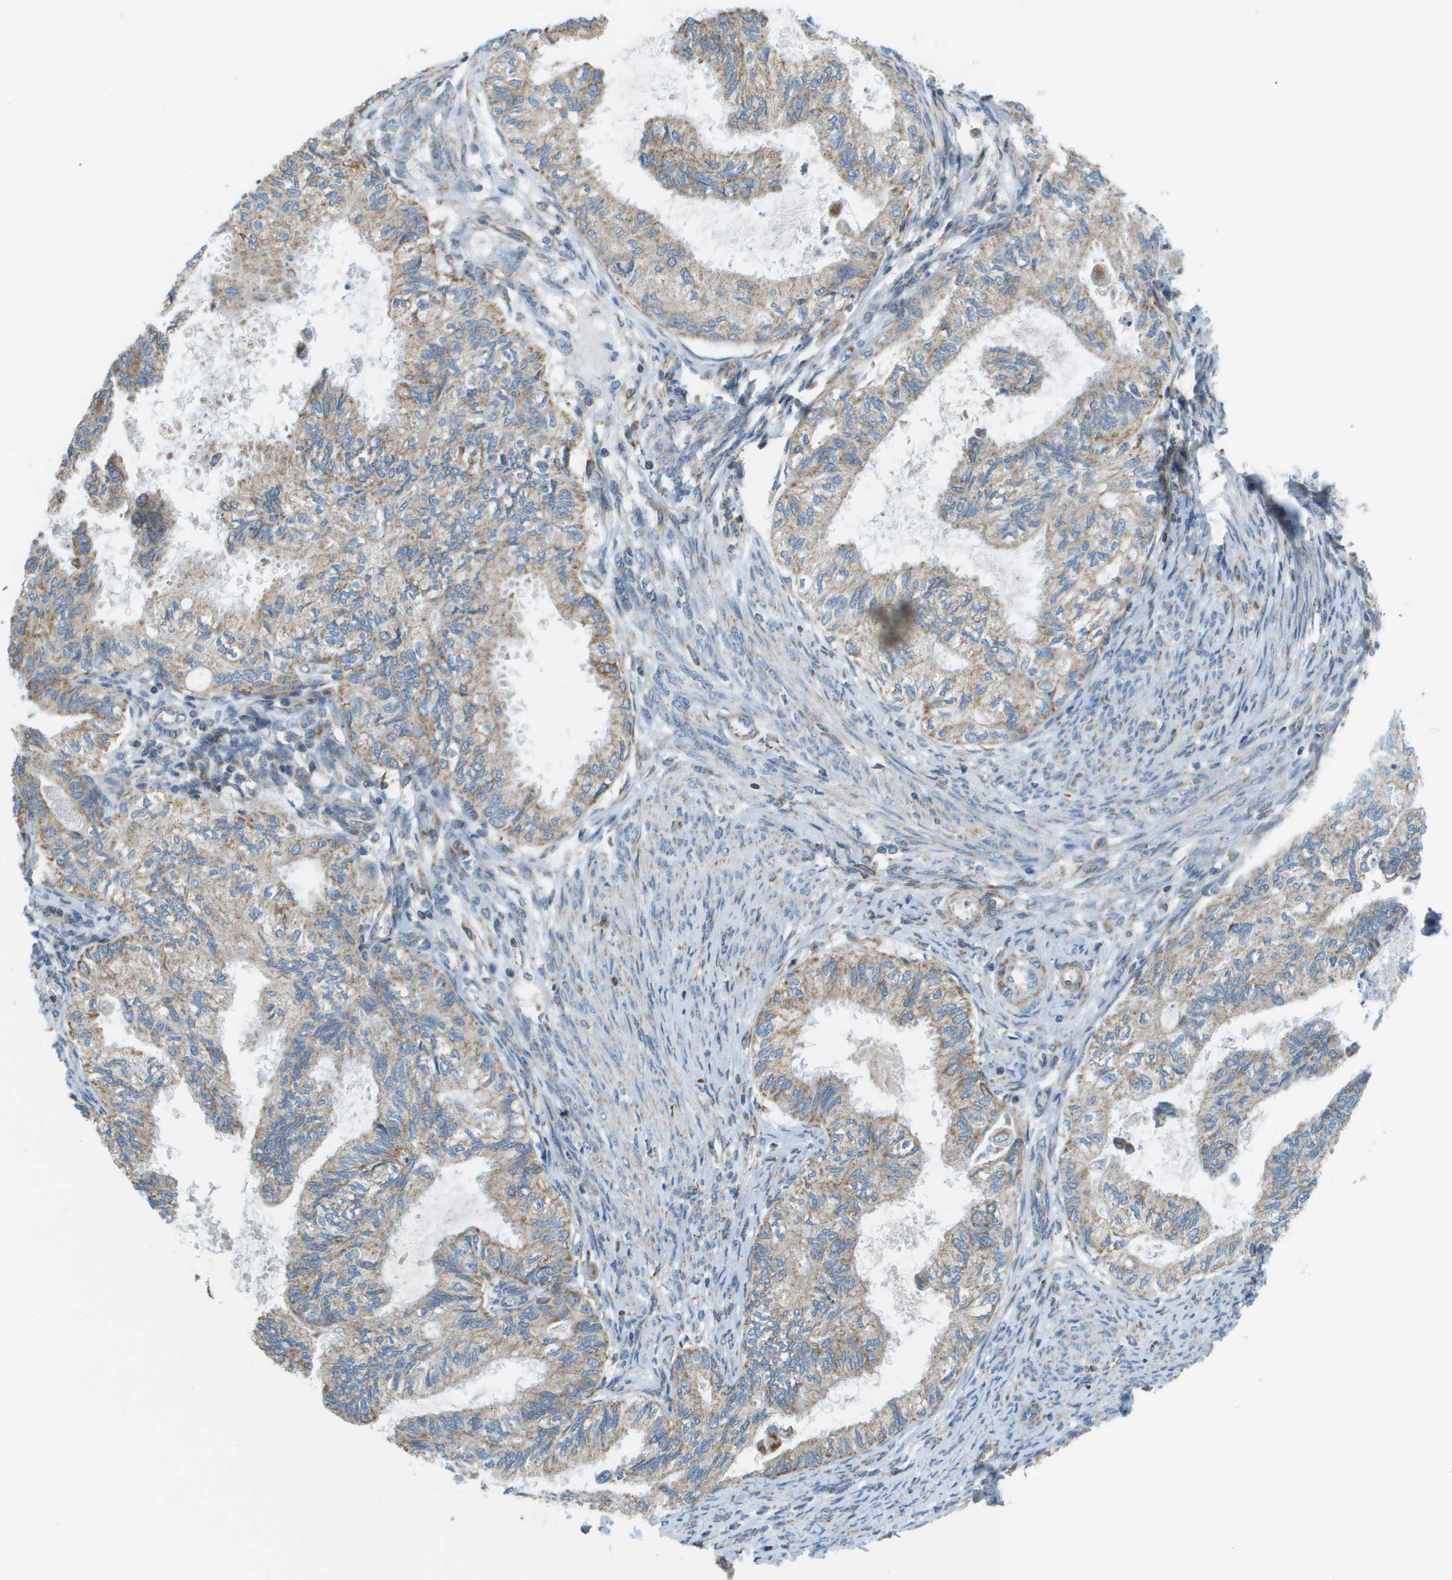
{"staining": {"intensity": "moderate", "quantity": ">75%", "location": "cytoplasmic/membranous"}, "tissue": "cervical cancer", "cell_type": "Tumor cells", "image_type": "cancer", "snomed": [{"axis": "morphology", "description": "Normal tissue, NOS"}, {"axis": "morphology", "description": "Adenocarcinoma, NOS"}, {"axis": "topography", "description": "Cervix"}, {"axis": "topography", "description": "Endometrium"}], "caption": "The micrograph shows staining of cervical cancer, revealing moderate cytoplasmic/membranous protein positivity (brown color) within tumor cells.", "gene": "TAOK3", "patient": {"sex": "female", "age": 86}}